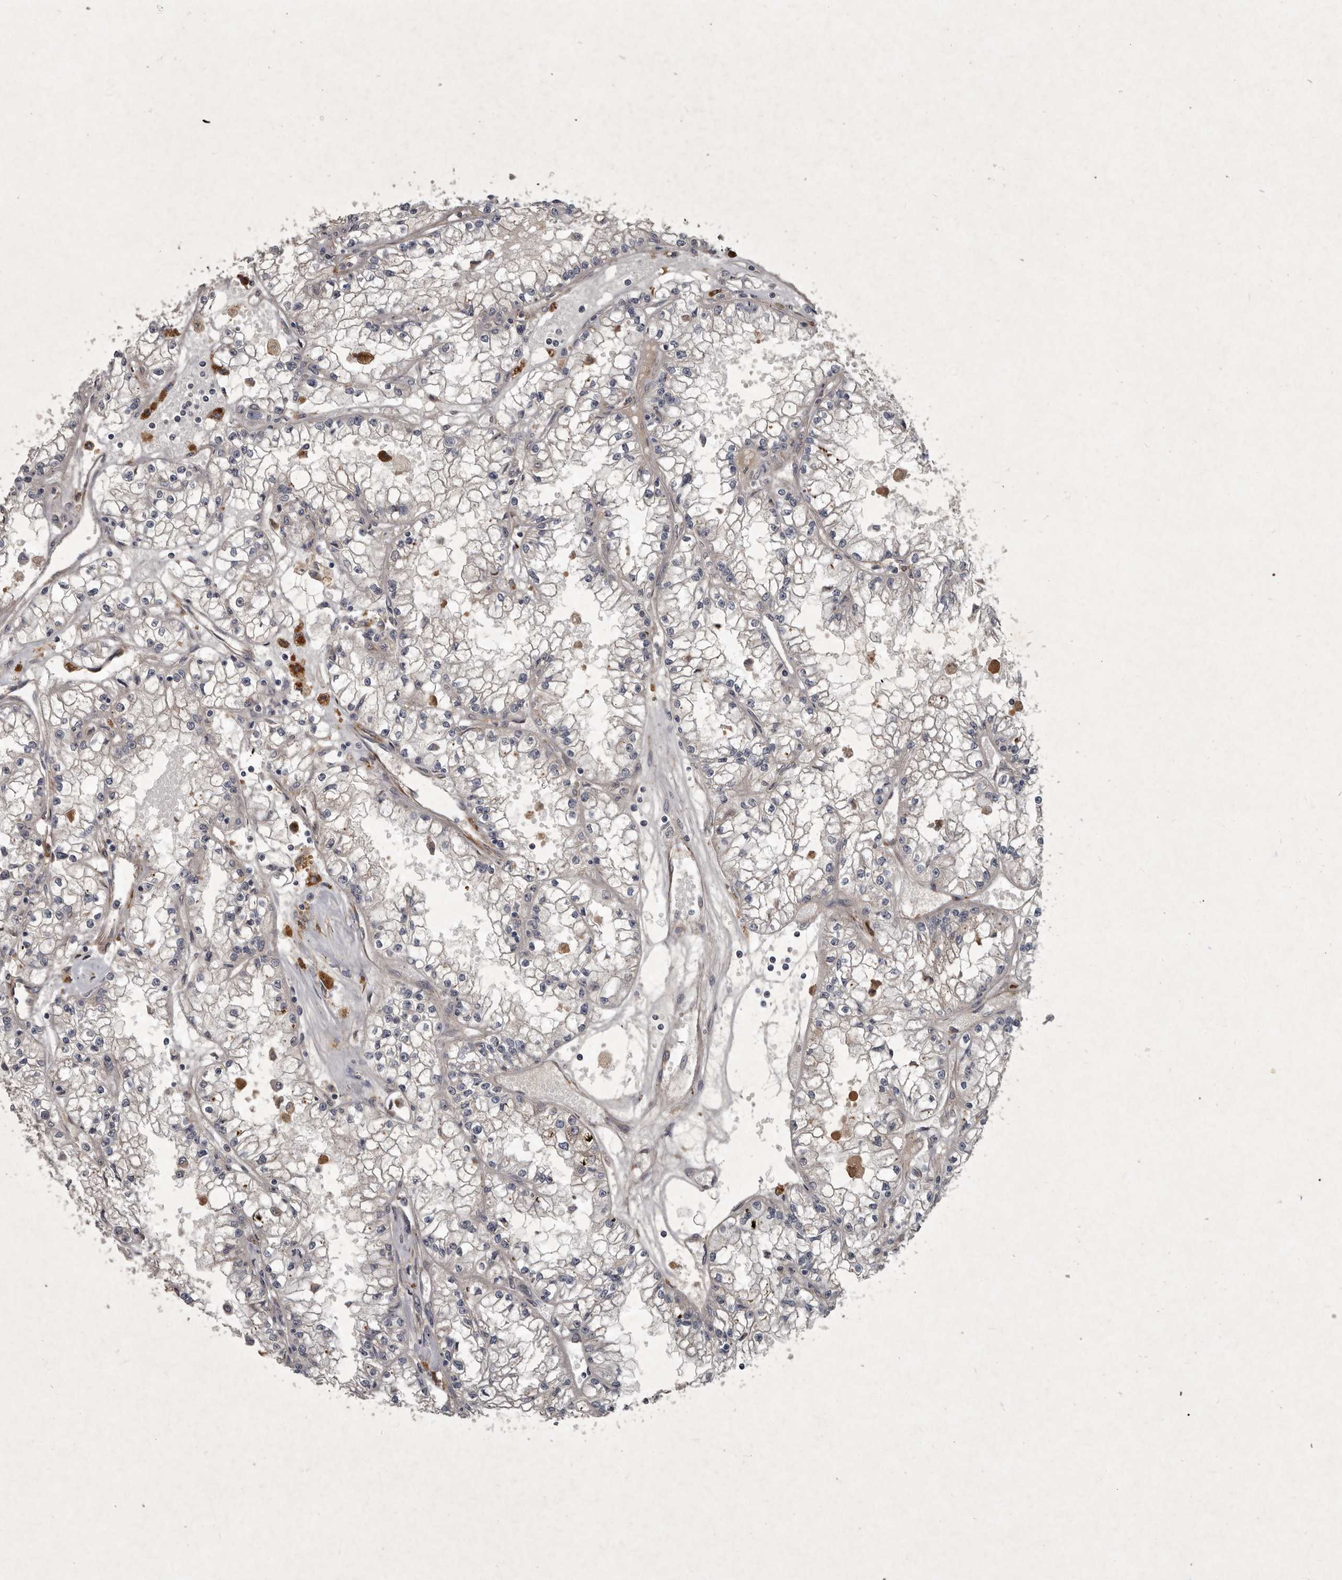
{"staining": {"intensity": "negative", "quantity": "none", "location": "none"}, "tissue": "renal cancer", "cell_type": "Tumor cells", "image_type": "cancer", "snomed": [{"axis": "morphology", "description": "Adenocarcinoma, NOS"}, {"axis": "topography", "description": "Kidney"}], "caption": "A micrograph of renal adenocarcinoma stained for a protein shows no brown staining in tumor cells.", "gene": "MRPS15", "patient": {"sex": "male", "age": 56}}